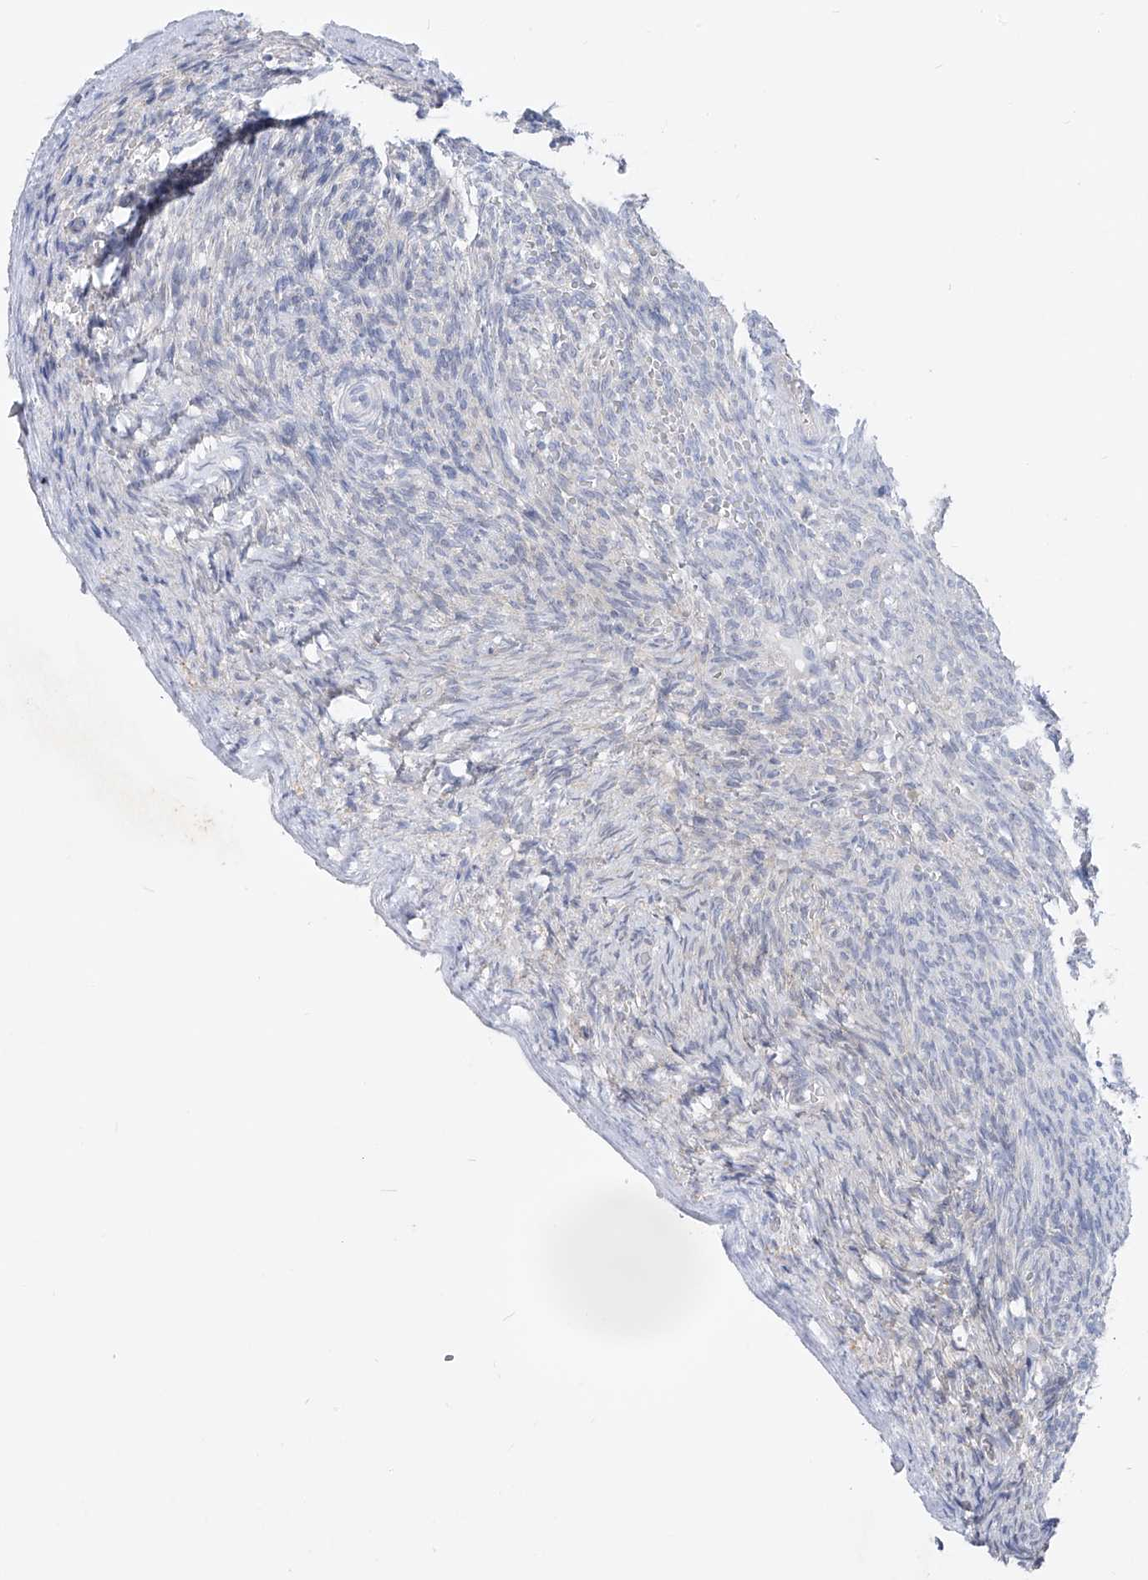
{"staining": {"intensity": "negative", "quantity": "none", "location": "none"}, "tissue": "ovary", "cell_type": "Follicle cells", "image_type": "normal", "snomed": [{"axis": "morphology", "description": "Normal tissue, NOS"}, {"axis": "topography", "description": "Ovary"}], "caption": "This is an immunohistochemistry (IHC) histopathology image of unremarkable ovary. There is no staining in follicle cells.", "gene": "UFL1", "patient": {"sex": "female", "age": 34}}